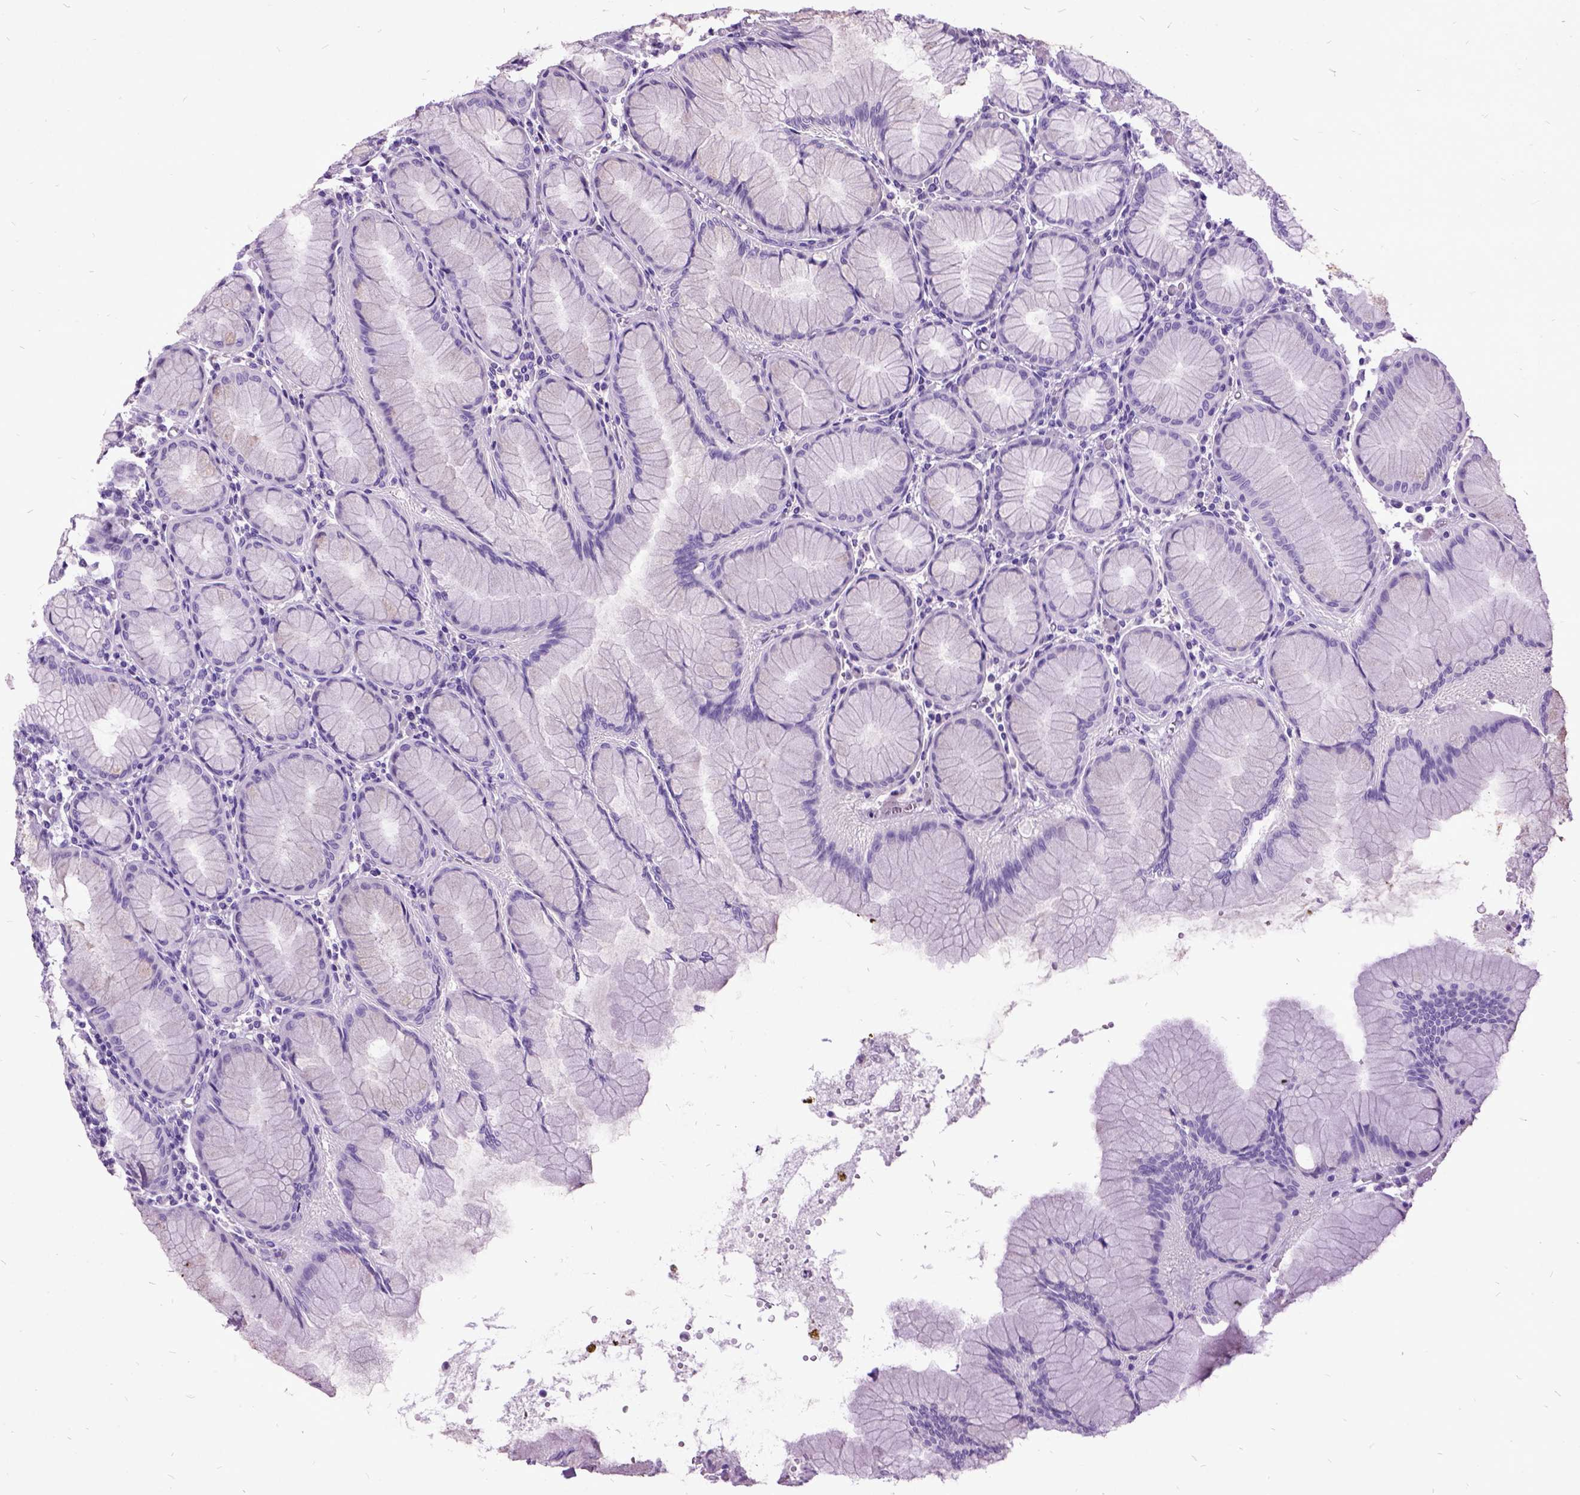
{"staining": {"intensity": "negative", "quantity": "none", "location": "none"}, "tissue": "stomach", "cell_type": "Glandular cells", "image_type": "normal", "snomed": [{"axis": "morphology", "description": "Normal tissue, NOS"}, {"axis": "topography", "description": "Stomach"}], "caption": "Glandular cells are negative for protein expression in normal human stomach. (Brightfield microscopy of DAB (3,3'-diaminobenzidine) IHC at high magnification).", "gene": "MME", "patient": {"sex": "female", "age": 57}}